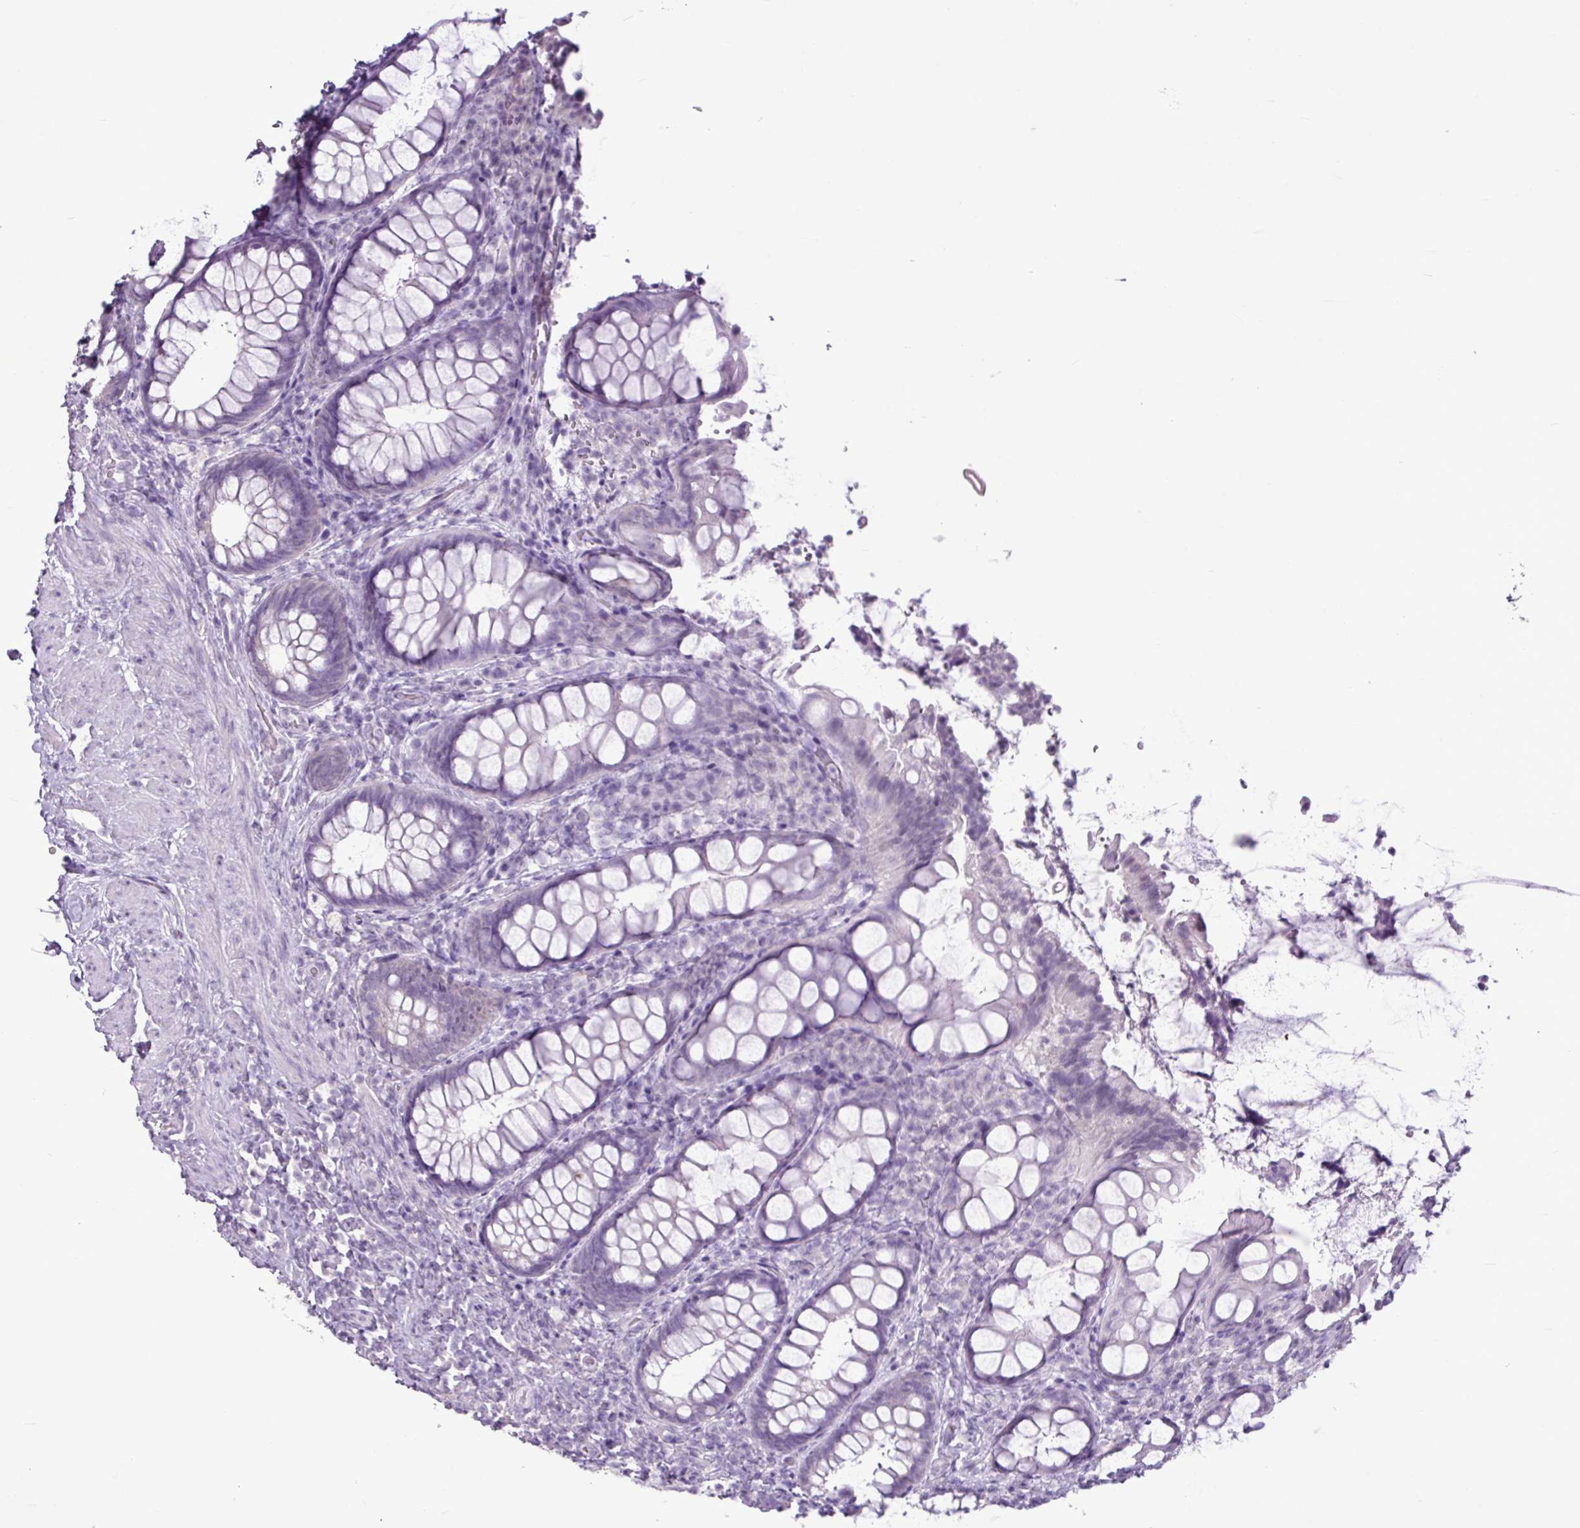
{"staining": {"intensity": "negative", "quantity": "none", "location": "none"}, "tissue": "rectum", "cell_type": "Glandular cells", "image_type": "normal", "snomed": [{"axis": "morphology", "description": "Normal tissue, NOS"}, {"axis": "topography", "description": "Rectum"}, {"axis": "topography", "description": "Peripheral nerve tissue"}], "caption": "A high-resolution histopathology image shows IHC staining of normal rectum, which demonstrates no significant positivity in glandular cells. The staining is performed using DAB (3,3'-diaminobenzidine) brown chromogen with nuclei counter-stained in using hematoxylin.", "gene": "AMY2A", "patient": {"sex": "female", "age": 69}}